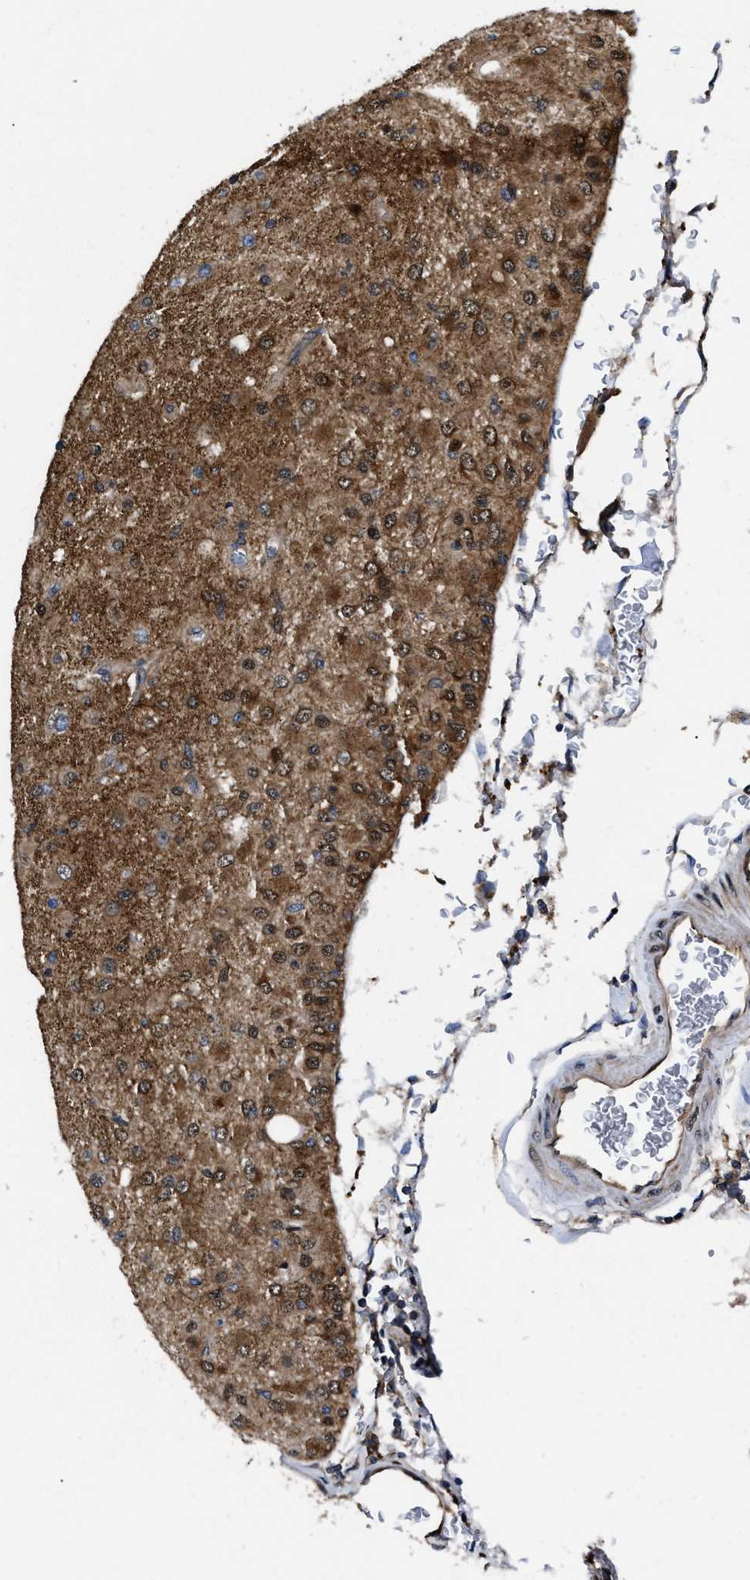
{"staining": {"intensity": "moderate", "quantity": ">75%", "location": "cytoplasmic/membranous"}, "tissue": "glioma", "cell_type": "Tumor cells", "image_type": "cancer", "snomed": [{"axis": "morphology", "description": "Normal tissue, NOS"}, {"axis": "morphology", "description": "Glioma, malignant, High grade"}, {"axis": "topography", "description": "Cerebral cortex"}], "caption": "Malignant high-grade glioma stained with immunohistochemistry shows moderate cytoplasmic/membranous expression in about >75% of tumor cells.", "gene": "GET4", "patient": {"sex": "male", "age": 77}}